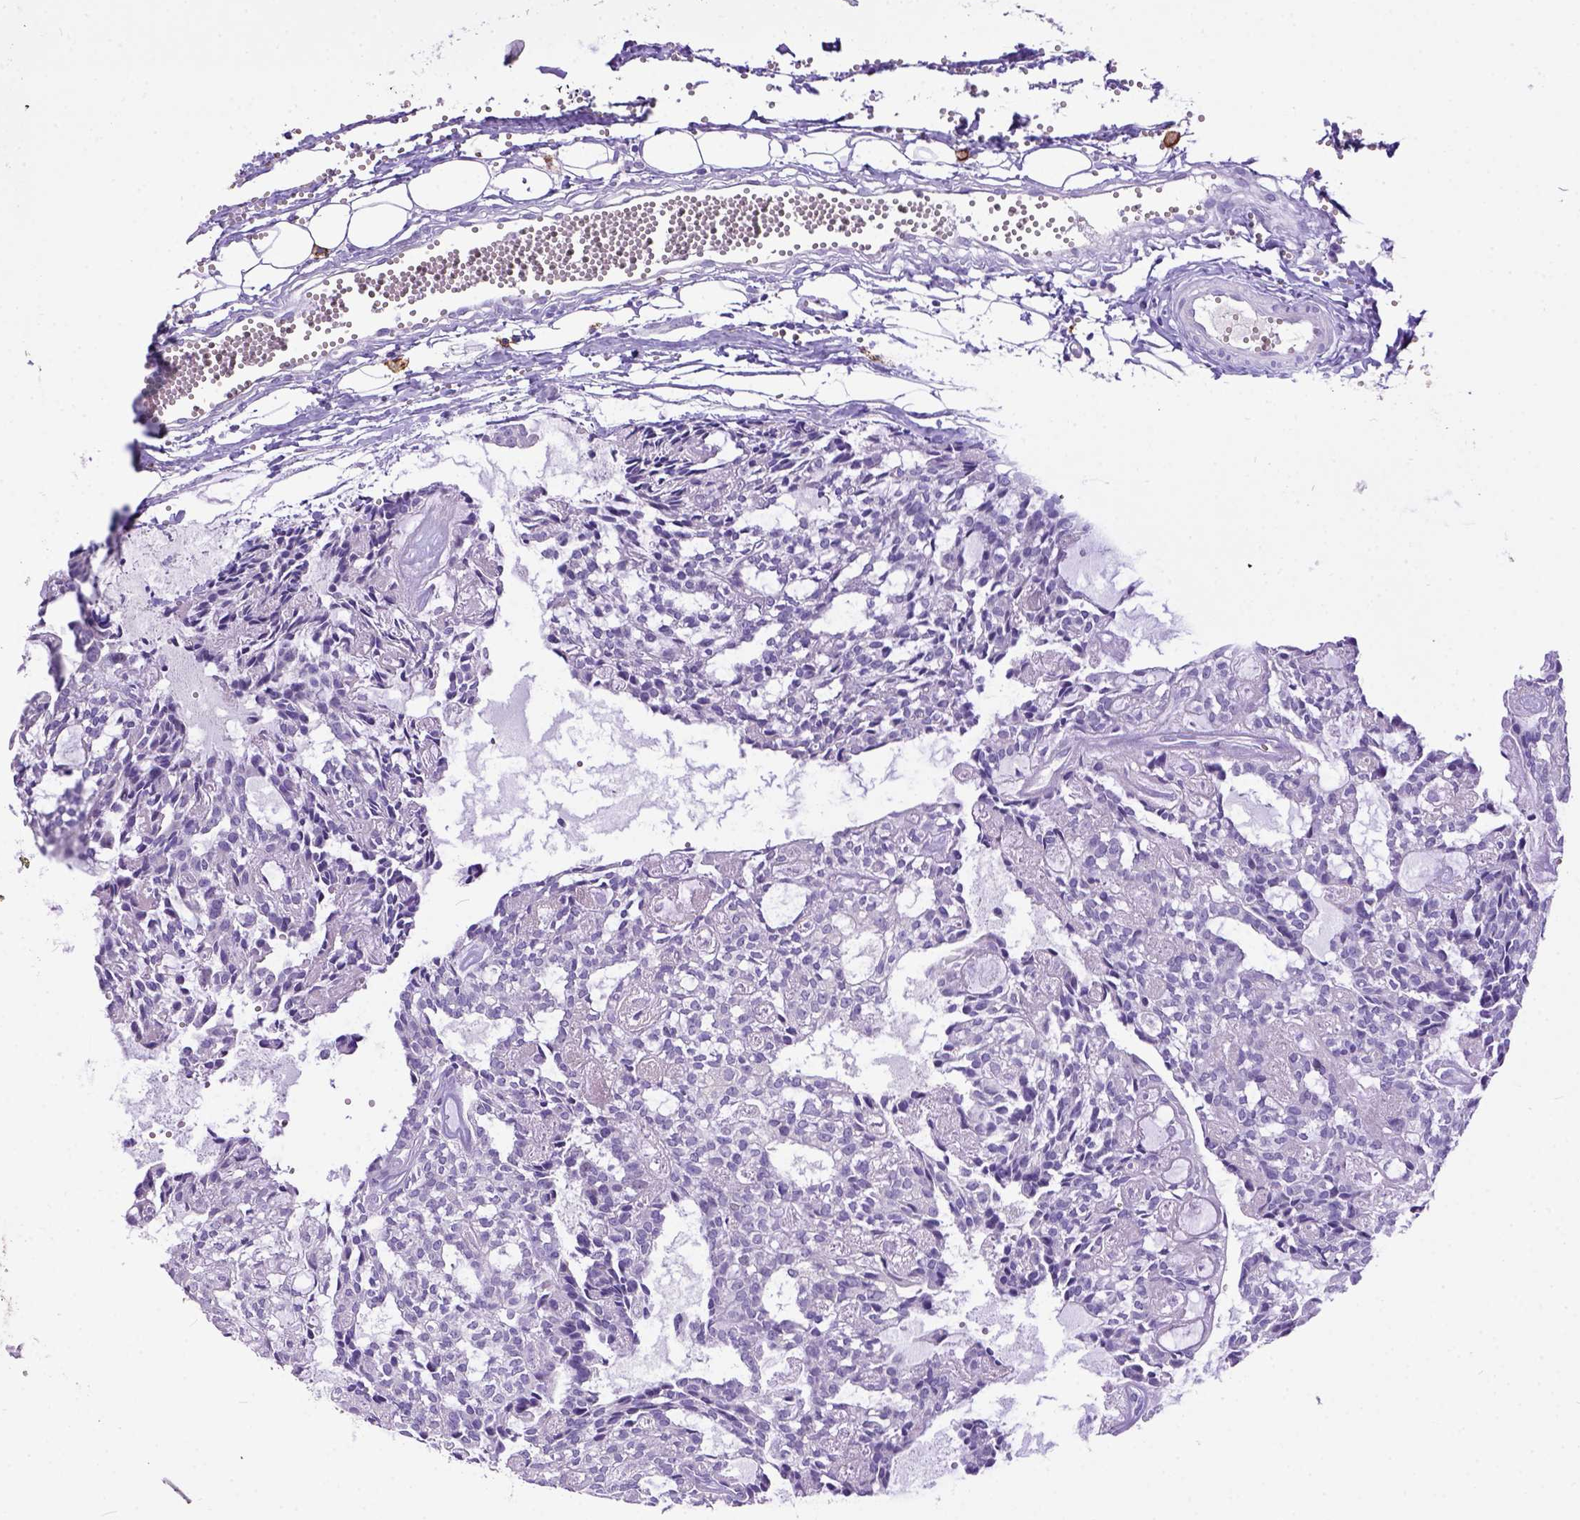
{"staining": {"intensity": "negative", "quantity": "none", "location": "none"}, "tissue": "head and neck cancer", "cell_type": "Tumor cells", "image_type": "cancer", "snomed": [{"axis": "morphology", "description": "Adenocarcinoma, NOS"}, {"axis": "topography", "description": "Head-Neck"}], "caption": "Tumor cells show no significant protein positivity in adenocarcinoma (head and neck).", "gene": "KIT", "patient": {"sex": "female", "age": 62}}